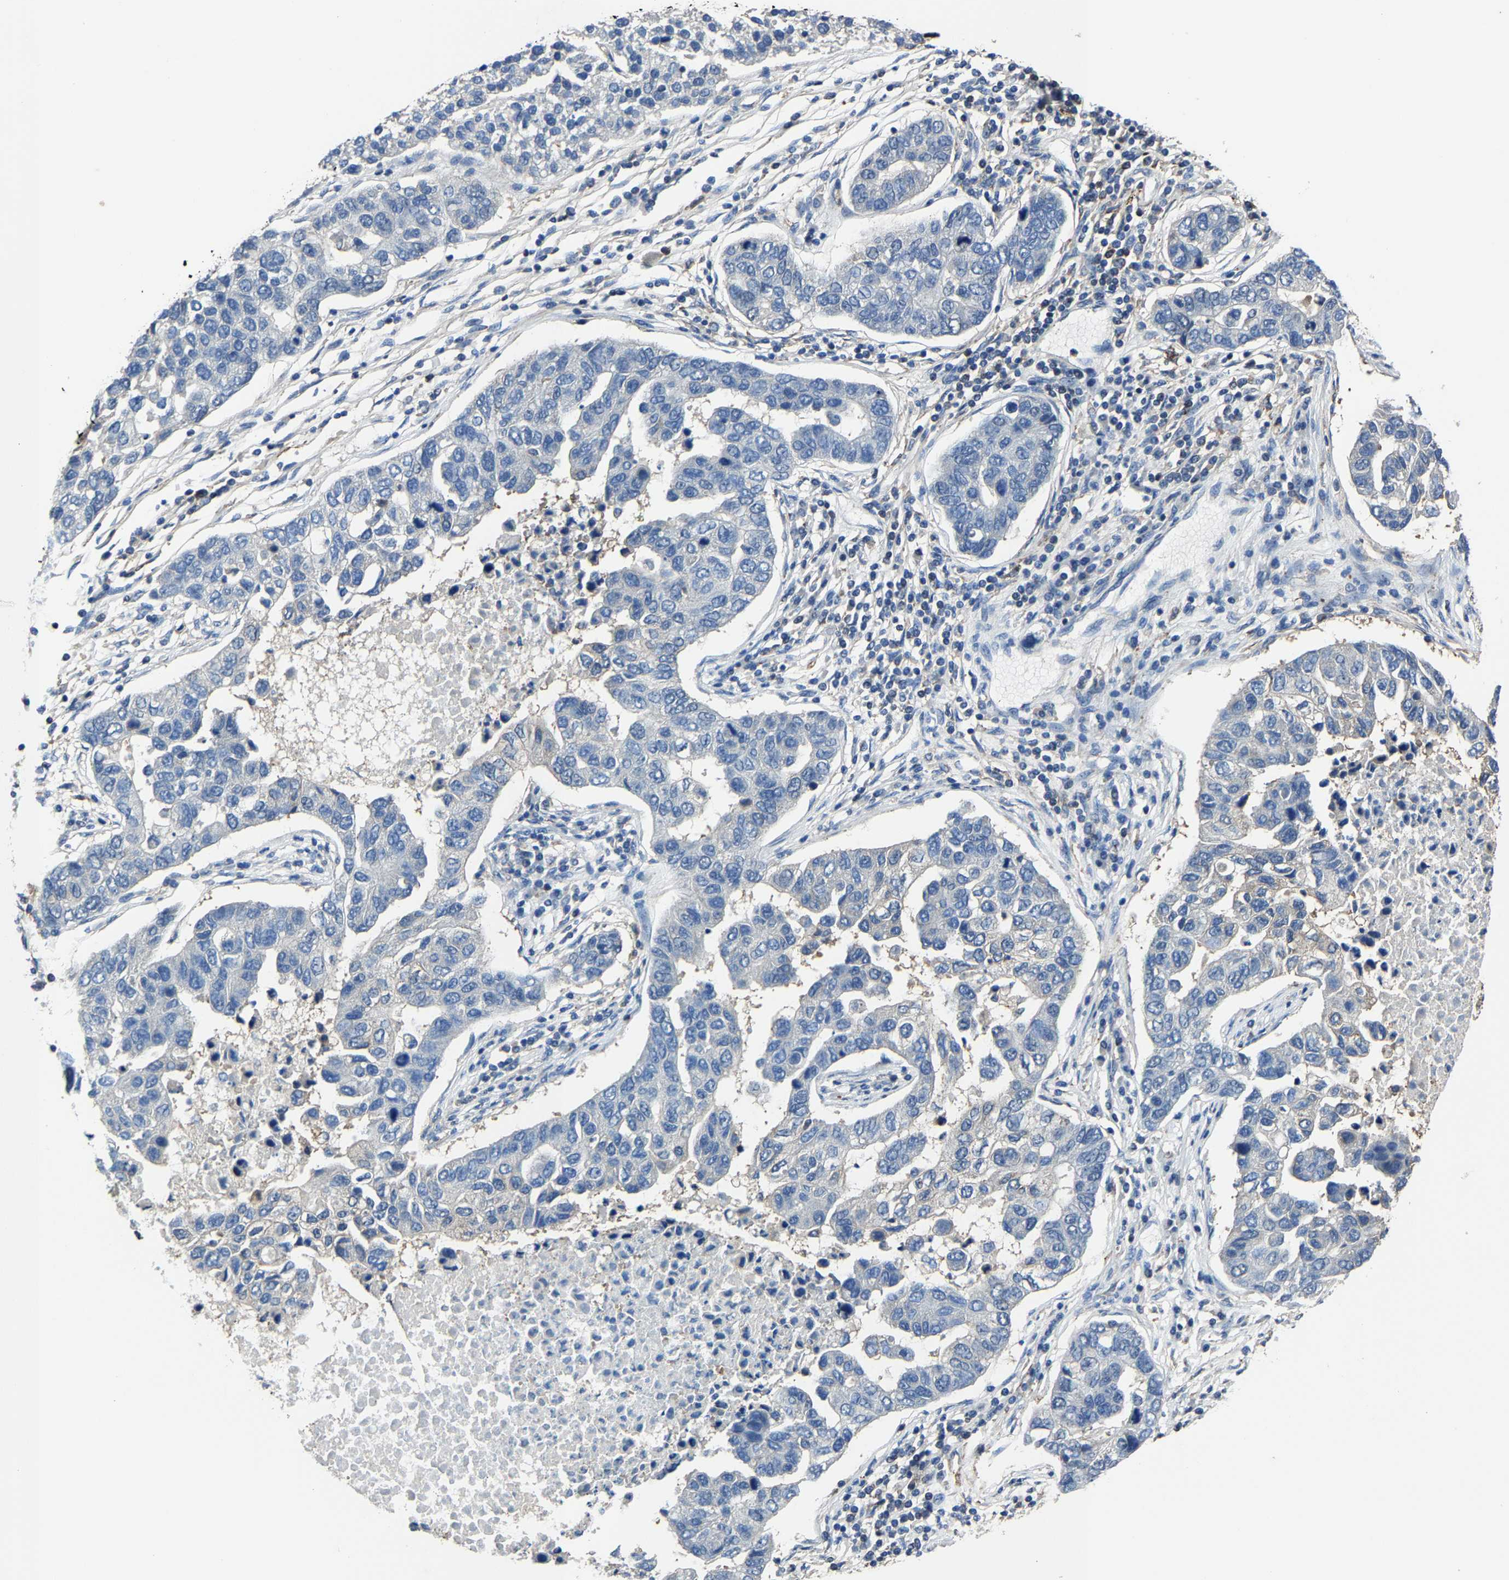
{"staining": {"intensity": "negative", "quantity": "none", "location": "none"}, "tissue": "pancreatic cancer", "cell_type": "Tumor cells", "image_type": "cancer", "snomed": [{"axis": "morphology", "description": "Adenocarcinoma, NOS"}, {"axis": "topography", "description": "Pancreas"}], "caption": "The image displays no staining of tumor cells in pancreatic adenocarcinoma. The staining is performed using DAB brown chromogen with nuclei counter-stained in using hematoxylin.", "gene": "STRBP", "patient": {"sex": "female", "age": 61}}